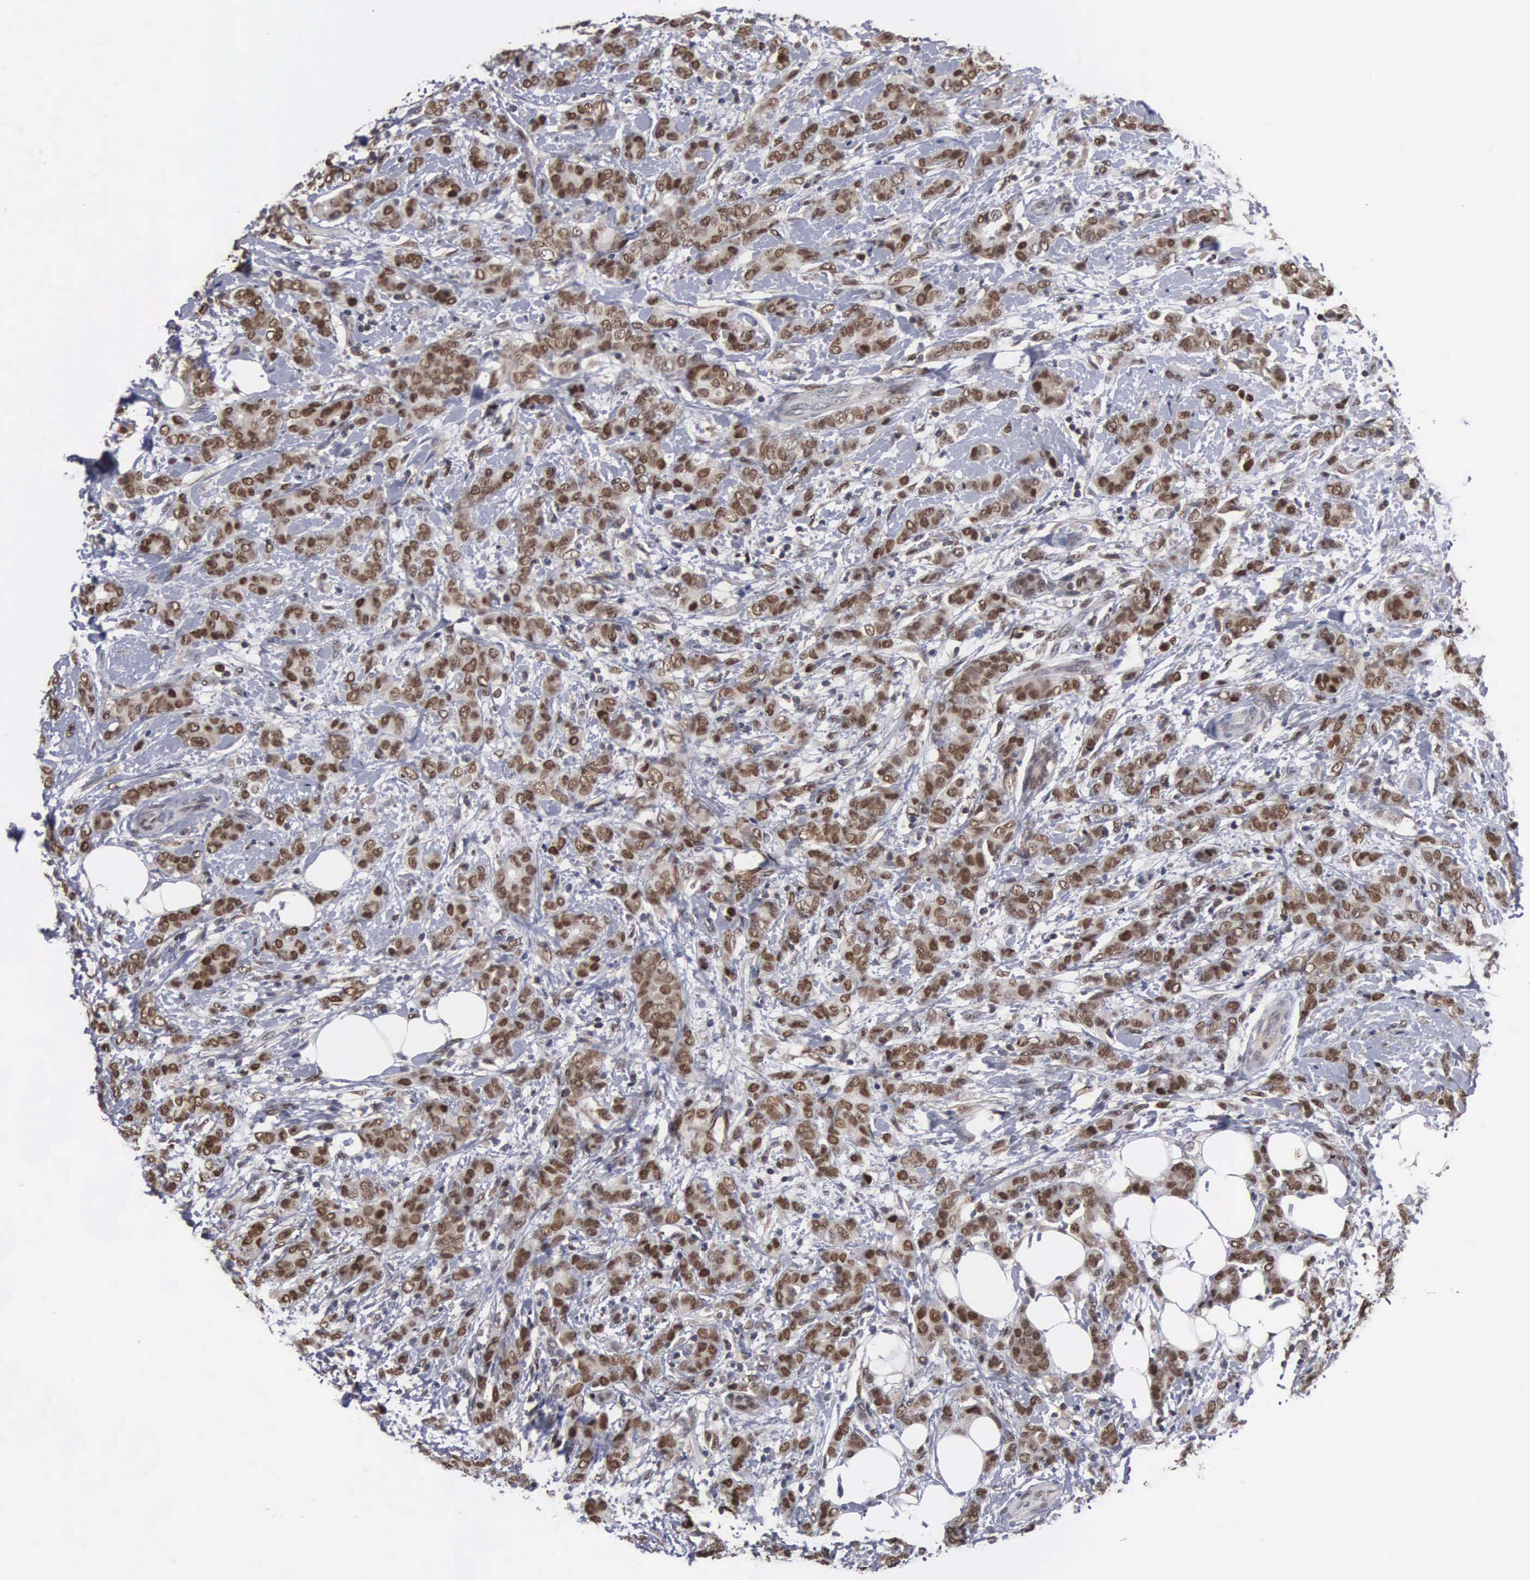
{"staining": {"intensity": "moderate", "quantity": ">75%", "location": "nuclear"}, "tissue": "breast cancer", "cell_type": "Tumor cells", "image_type": "cancer", "snomed": [{"axis": "morphology", "description": "Duct carcinoma"}, {"axis": "topography", "description": "Breast"}], "caption": "The immunohistochemical stain labels moderate nuclear staining in tumor cells of breast invasive ductal carcinoma tissue. Nuclei are stained in blue.", "gene": "TRMT5", "patient": {"sex": "female", "age": 53}}